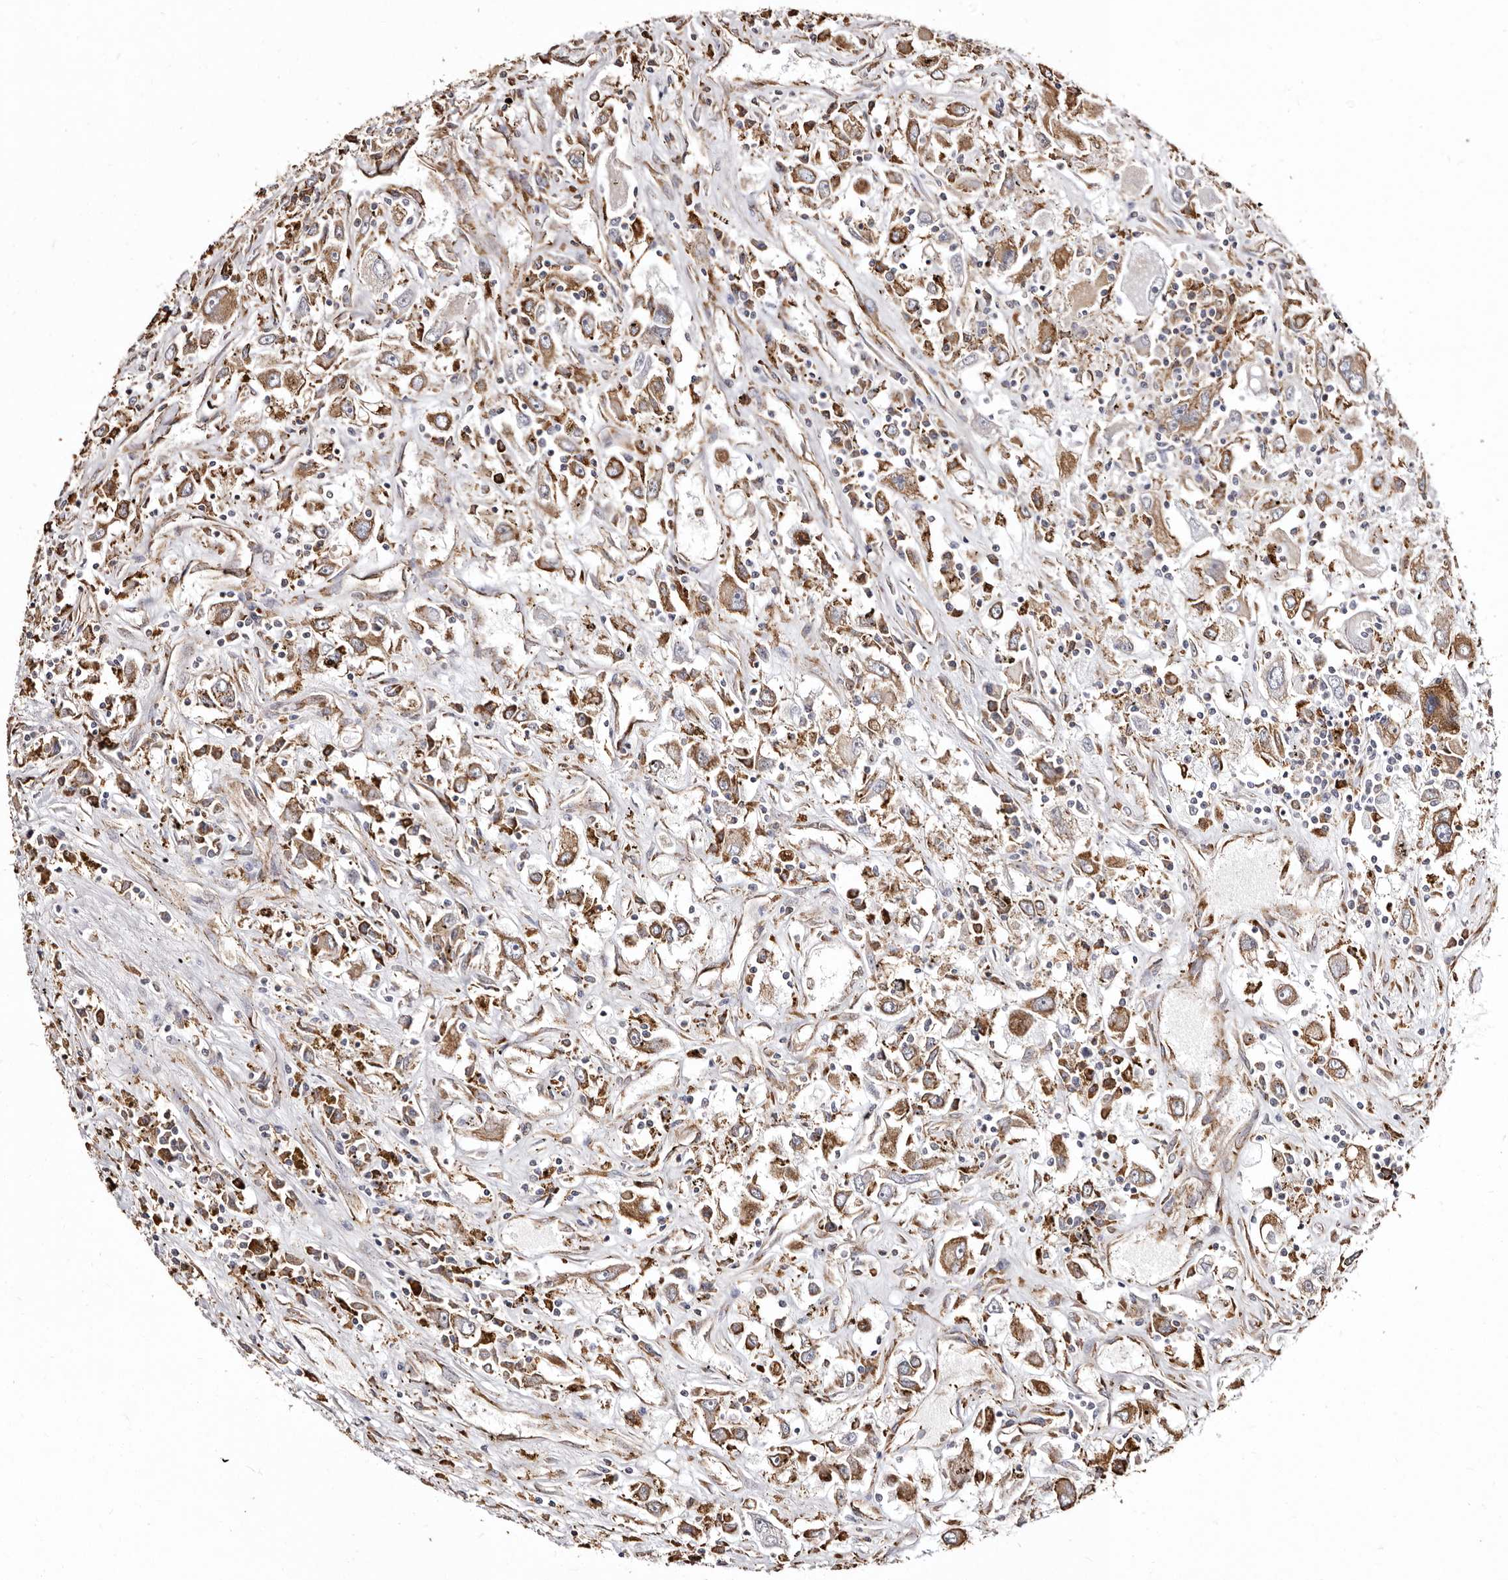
{"staining": {"intensity": "moderate", "quantity": ">75%", "location": "cytoplasmic/membranous"}, "tissue": "renal cancer", "cell_type": "Tumor cells", "image_type": "cancer", "snomed": [{"axis": "morphology", "description": "Adenocarcinoma, NOS"}, {"axis": "topography", "description": "Kidney"}], "caption": "A high-resolution micrograph shows IHC staining of adenocarcinoma (renal), which exhibits moderate cytoplasmic/membranous staining in about >75% of tumor cells. (DAB (3,3'-diaminobenzidine) = brown stain, brightfield microscopy at high magnification).", "gene": "ACBD6", "patient": {"sex": "female", "age": 52}}